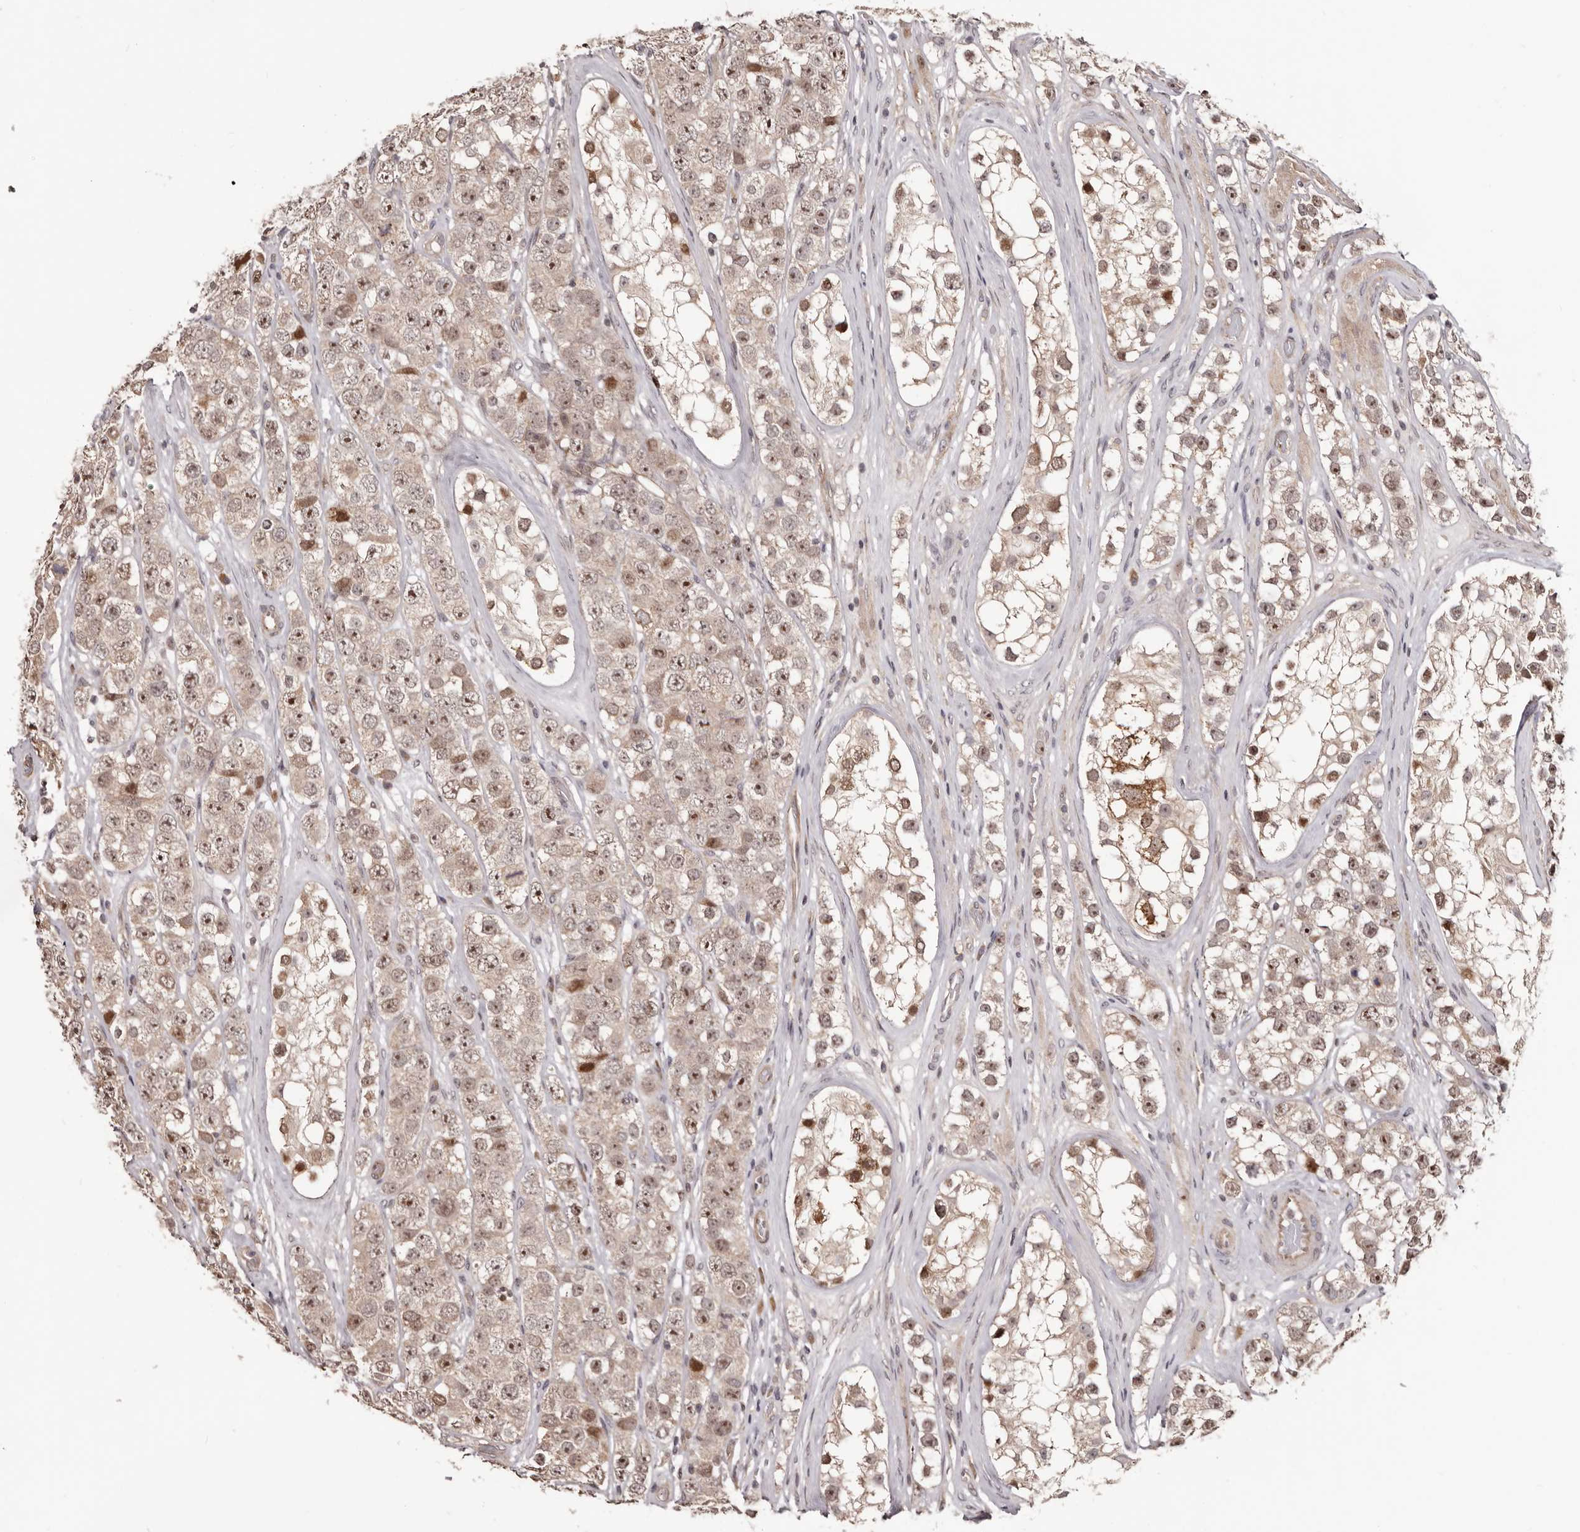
{"staining": {"intensity": "weak", "quantity": ">75%", "location": "cytoplasmic/membranous,nuclear"}, "tissue": "testis cancer", "cell_type": "Tumor cells", "image_type": "cancer", "snomed": [{"axis": "morphology", "description": "Seminoma, NOS"}, {"axis": "topography", "description": "Testis"}], "caption": "Protein expression by immunohistochemistry (IHC) displays weak cytoplasmic/membranous and nuclear staining in about >75% of tumor cells in seminoma (testis).", "gene": "NOL12", "patient": {"sex": "male", "age": 28}}